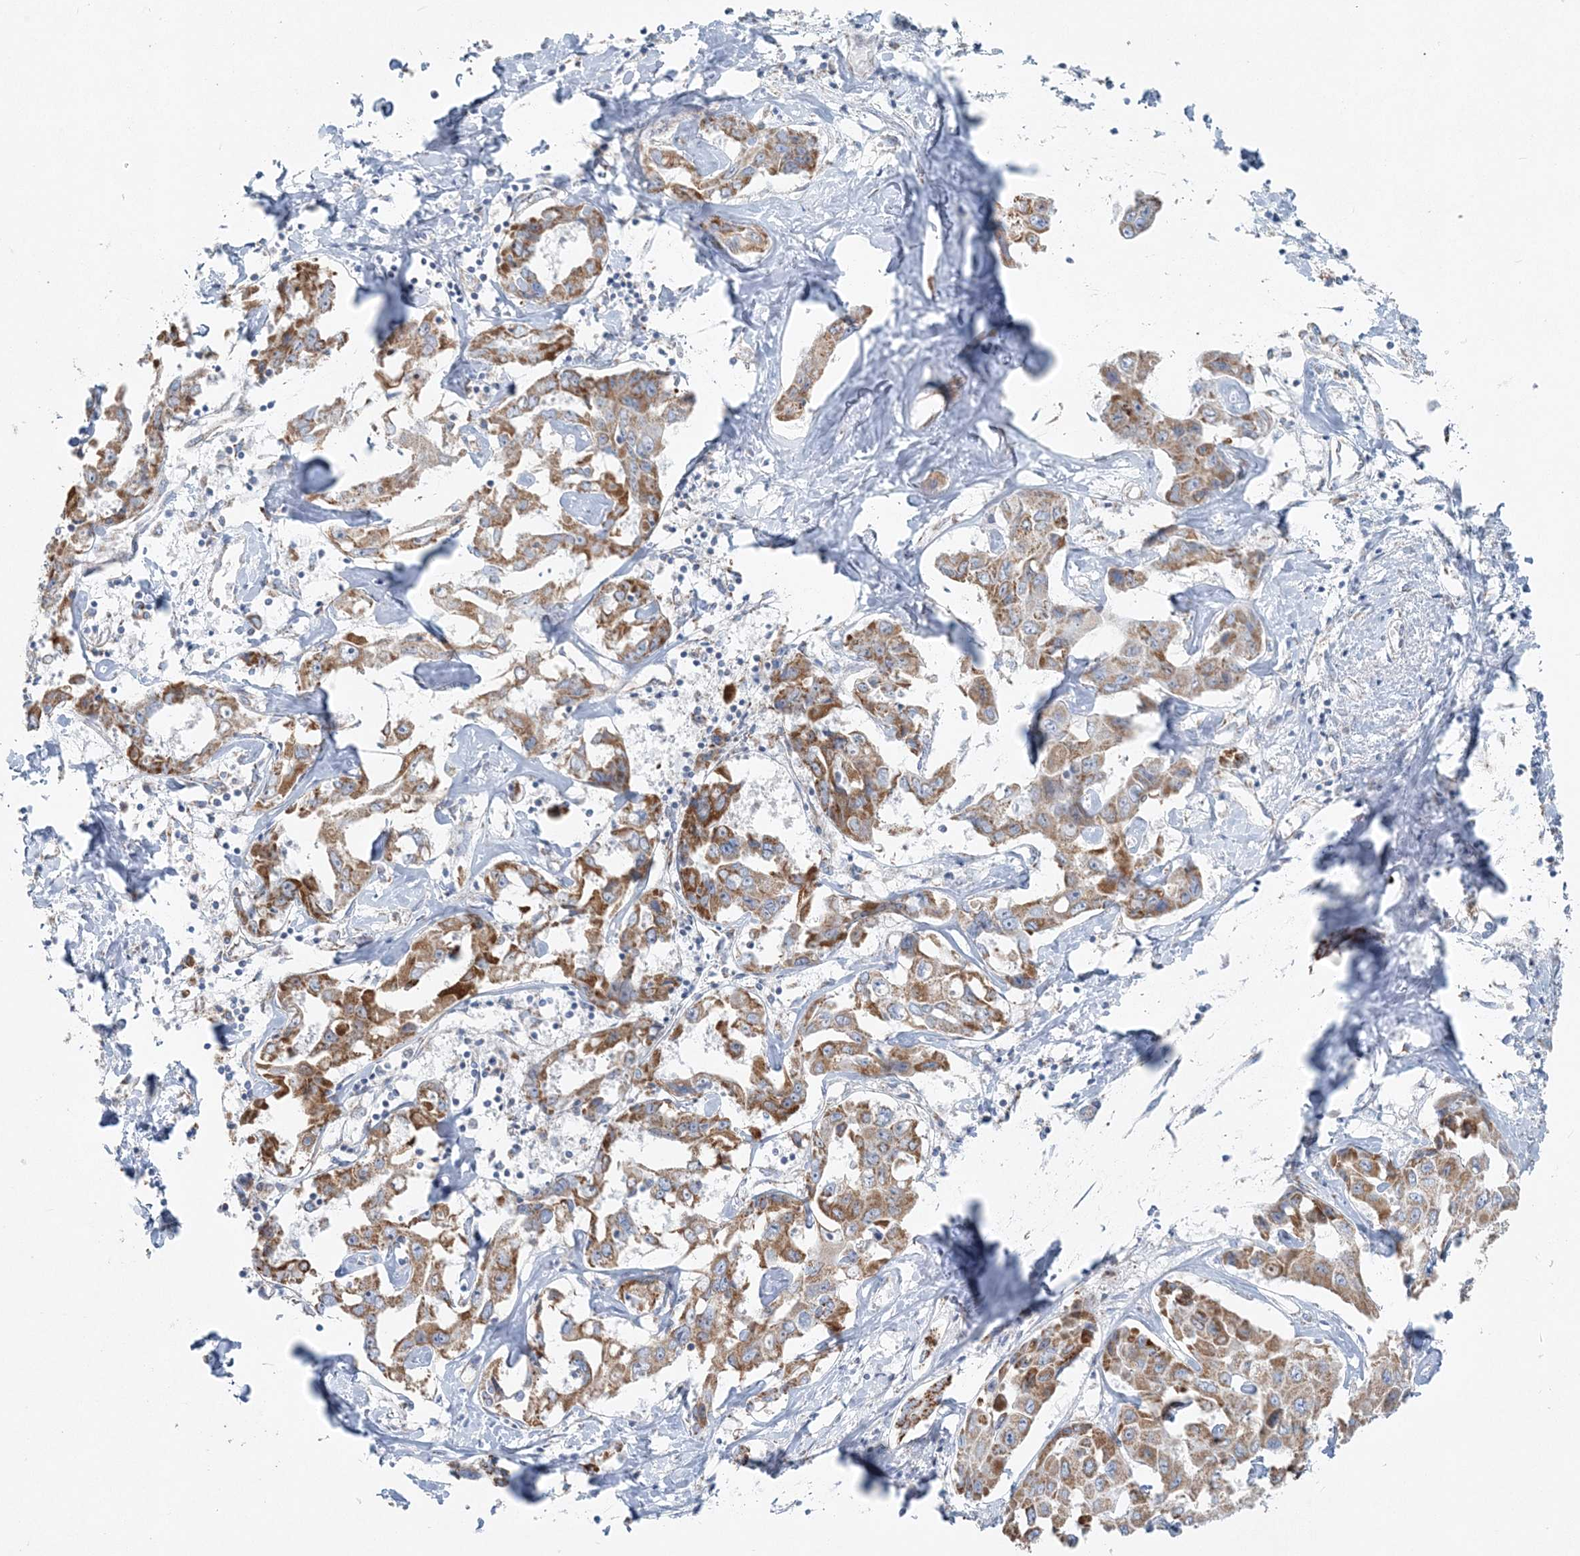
{"staining": {"intensity": "moderate", "quantity": ">75%", "location": "cytoplasmic/membranous"}, "tissue": "liver cancer", "cell_type": "Tumor cells", "image_type": "cancer", "snomed": [{"axis": "morphology", "description": "Cholangiocarcinoma"}, {"axis": "topography", "description": "Liver"}], "caption": "Human liver cancer stained with a brown dye reveals moderate cytoplasmic/membranous positive staining in approximately >75% of tumor cells.", "gene": "PCCB", "patient": {"sex": "male", "age": 59}}